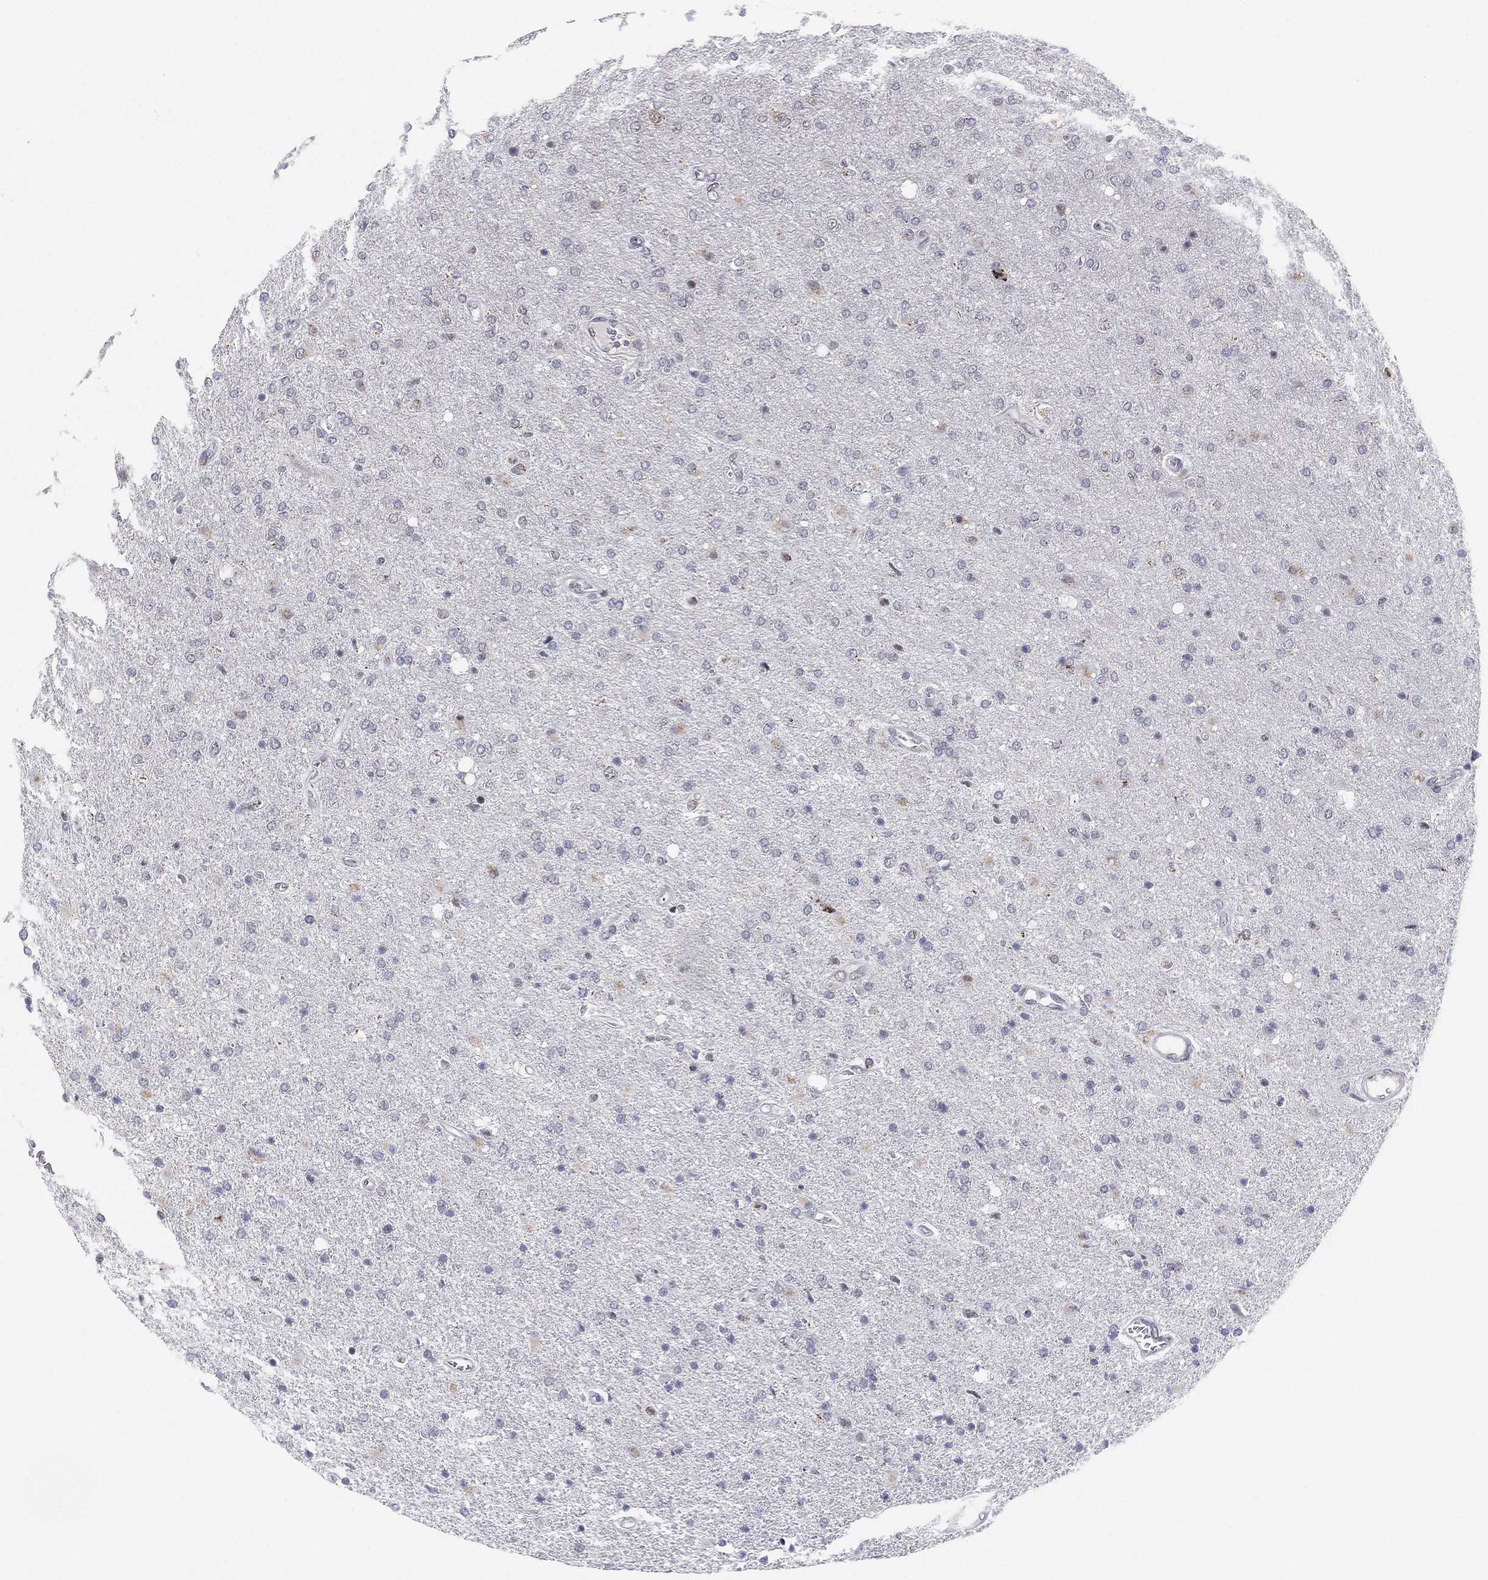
{"staining": {"intensity": "negative", "quantity": "none", "location": "none"}, "tissue": "glioma", "cell_type": "Tumor cells", "image_type": "cancer", "snomed": [{"axis": "morphology", "description": "Glioma, malignant, High grade"}, {"axis": "topography", "description": "Cerebral cortex"}], "caption": "Tumor cells show no significant protein positivity in high-grade glioma (malignant).", "gene": "CD177", "patient": {"sex": "male", "age": 70}}